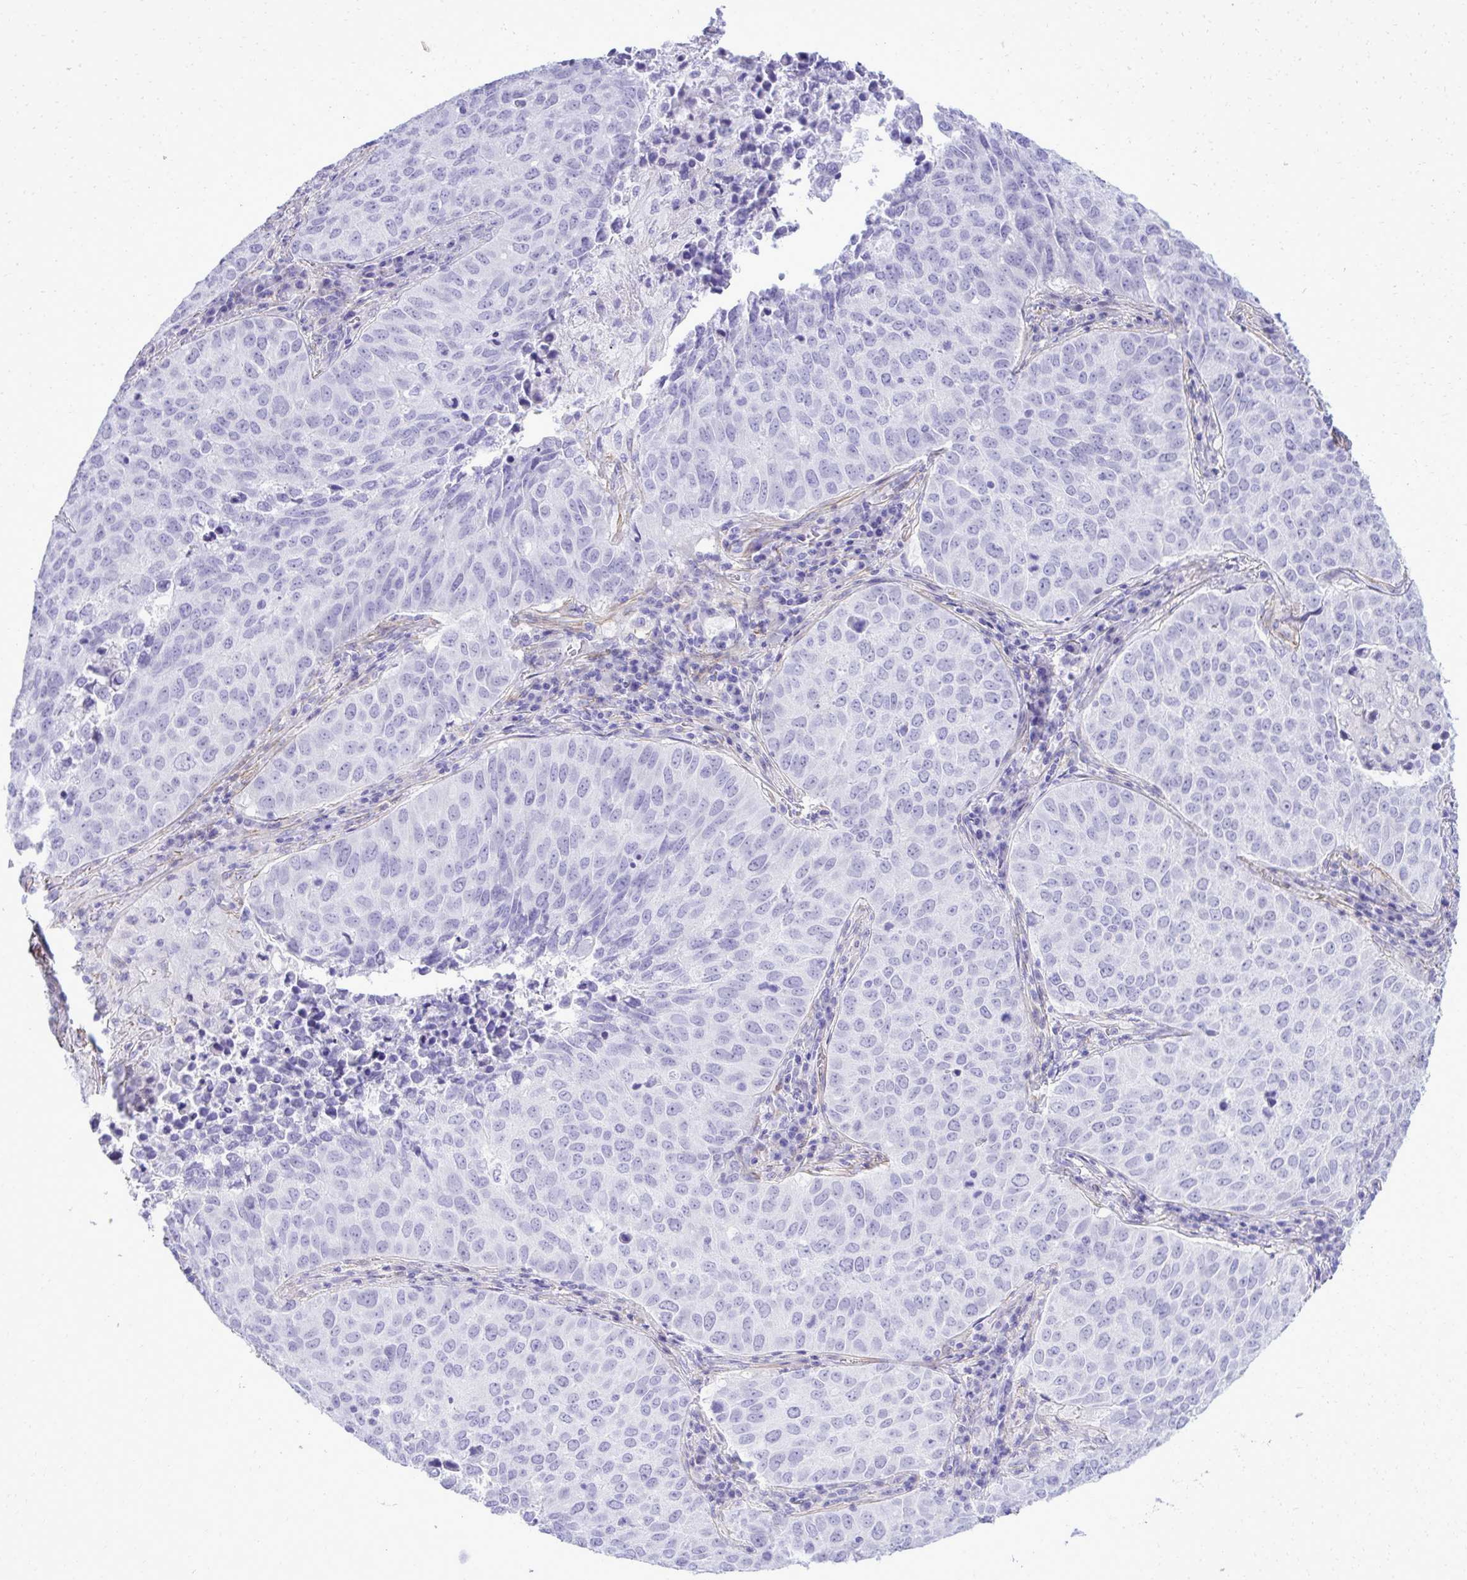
{"staining": {"intensity": "negative", "quantity": "none", "location": "none"}, "tissue": "lung cancer", "cell_type": "Tumor cells", "image_type": "cancer", "snomed": [{"axis": "morphology", "description": "Adenocarcinoma, NOS"}, {"axis": "topography", "description": "Lung"}], "caption": "Lung cancer (adenocarcinoma) stained for a protein using IHC reveals no staining tumor cells.", "gene": "PITPNM3", "patient": {"sex": "female", "age": 50}}